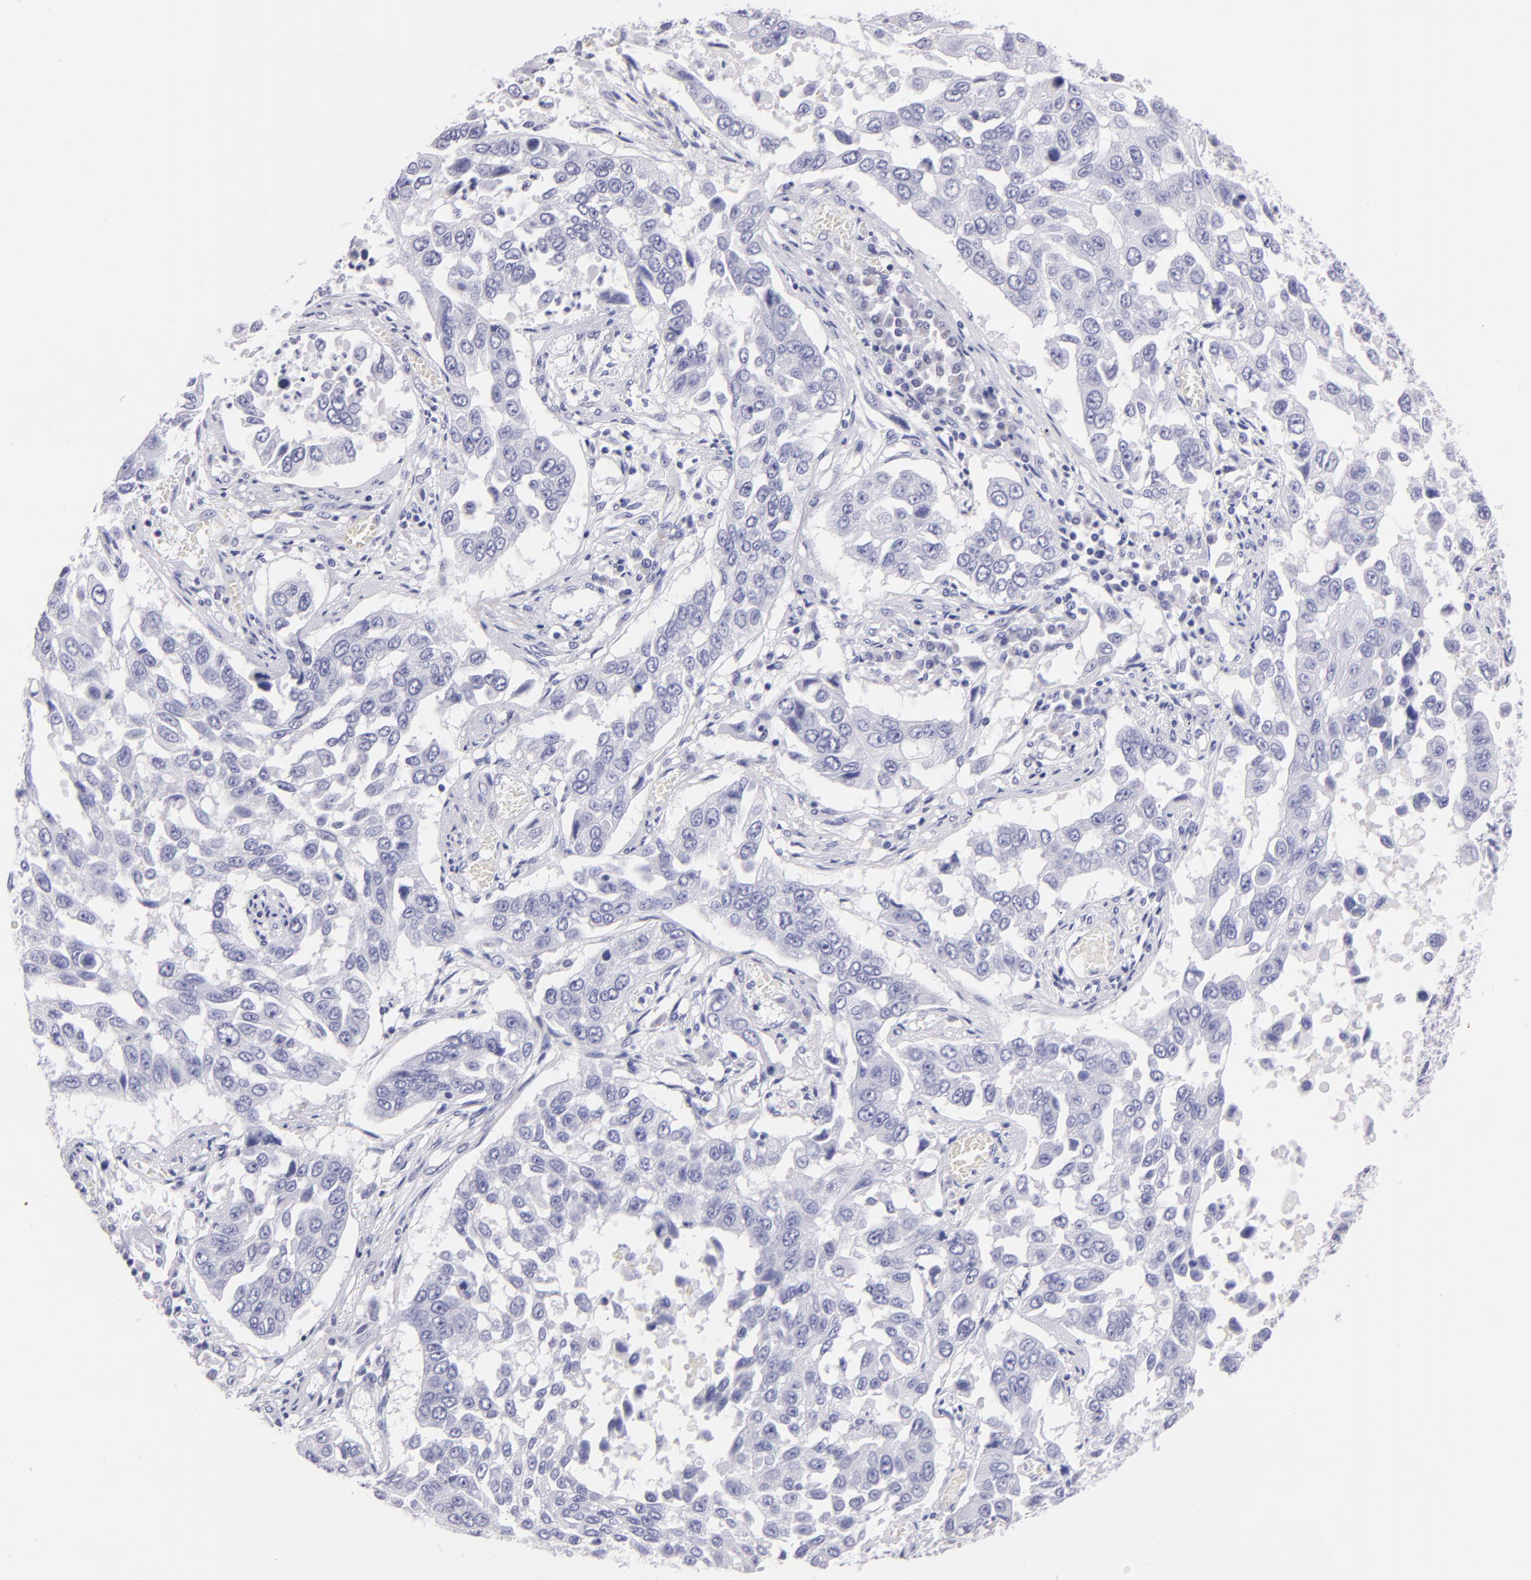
{"staining": {"intensity": "negative", "quantity": "none", "location": "none"}, "tissue": "lung cancer", "cell_type": "Tumor cells", "image_type": "cancer", "snomed": [{"axis": "morphology", "description": "Squamous cell carcinoma, NOS"}, {"axis": "topography", "description": "Lung"}], "caption": "This is a image of immunohistochemistry staining of squamous cell carcinoma (lung), which shows no positivity in tumor cells.", "gene": "MUC5AC", "patient": {"sex": "male", "age": 71}}